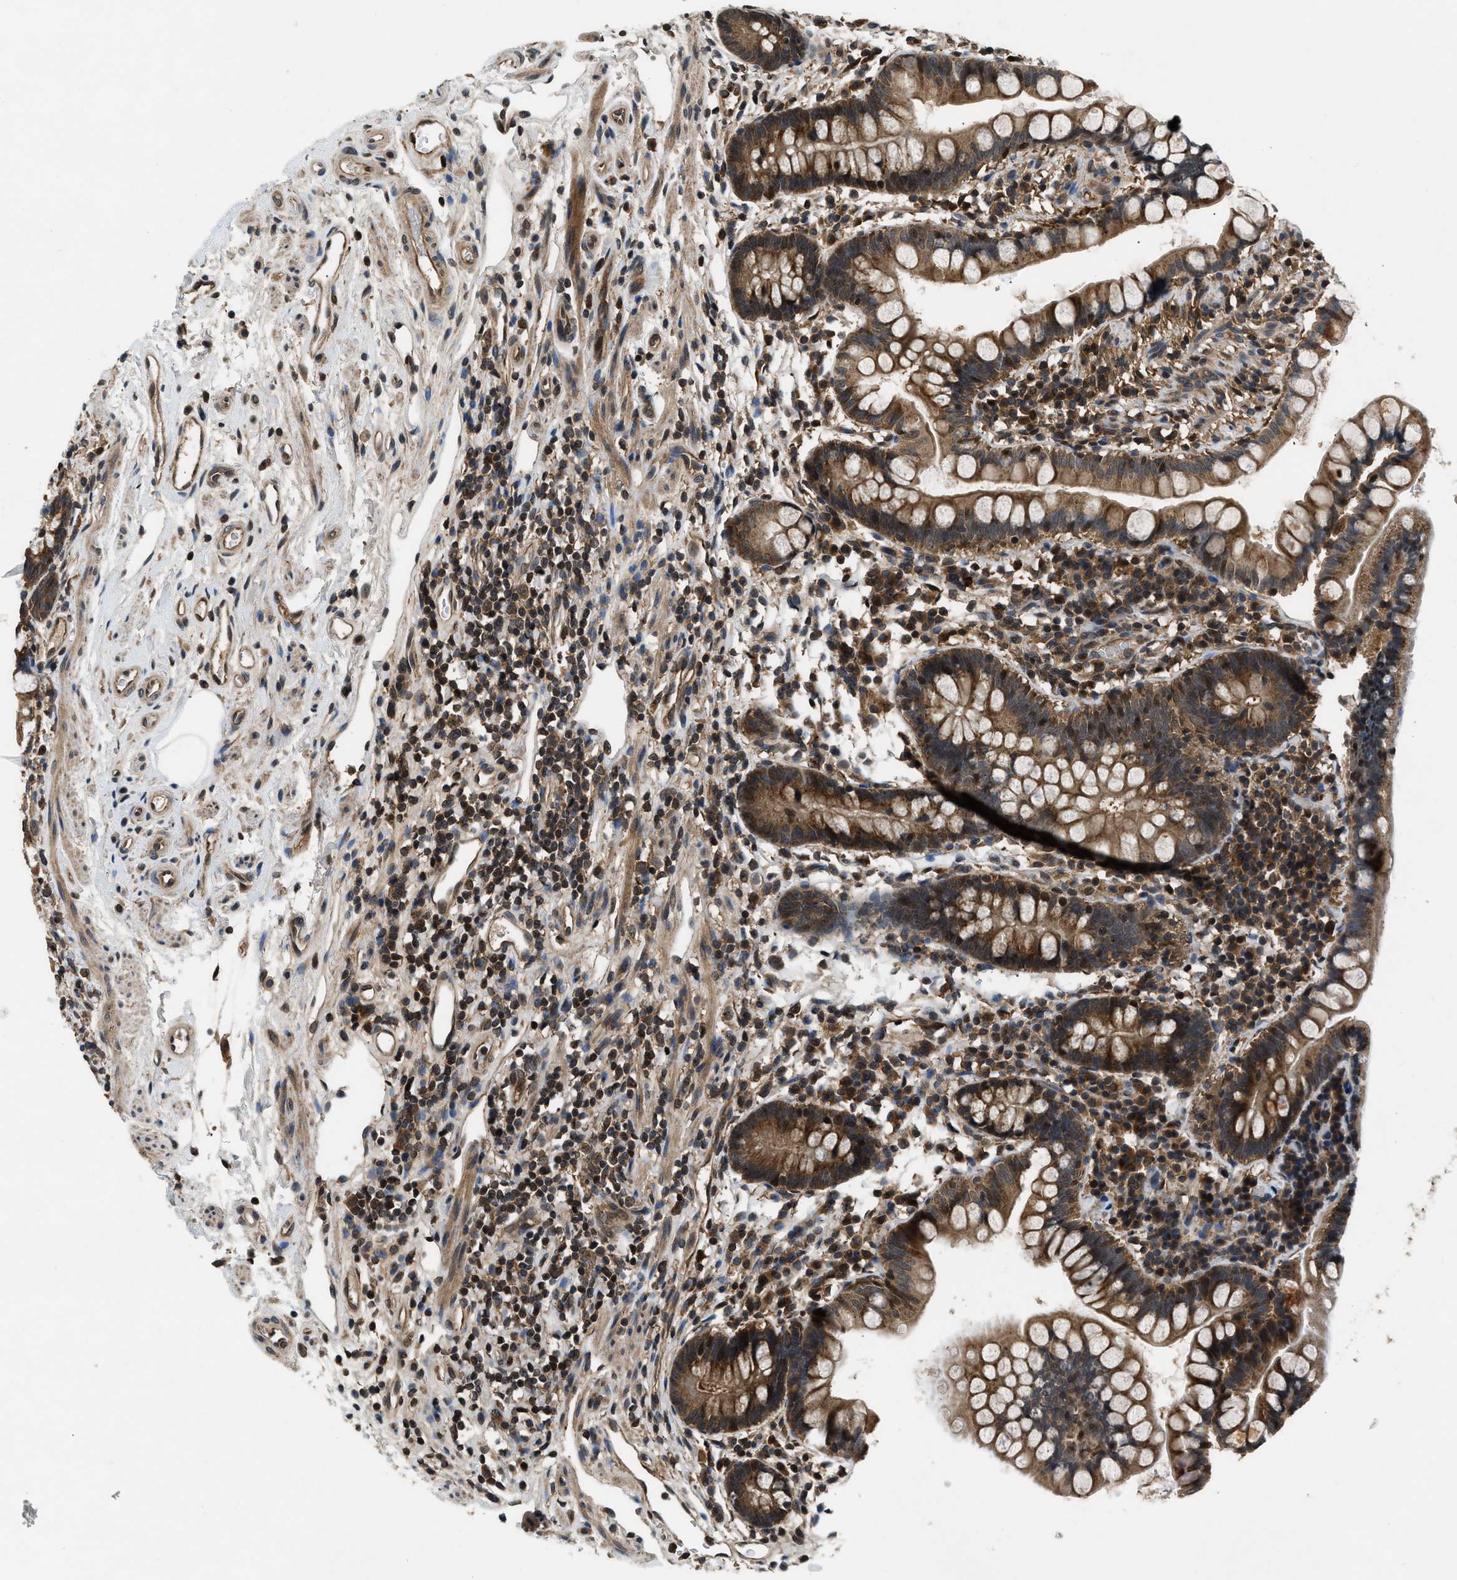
{"staining": {"intensity": "moderate", "quantity": ">75%", "location": "cytoplasmic/membranous"}, "tissue": "small intestine", "cell_type": "Glandular cells", "image_type": "normal", "snomed": [{"axis": "morphology", "description": "Normal tissue, NOS"}, {"axis": "topography", "description": "Small intestine"}], "caption": "An immunohistochemistry histopathology image of unremarkable tissue is shown. Protein staining in brown highlights moderate cytoplasmic/membranous positivity in small intestine within glandular cells.", "gene": "RPS6KB1", "patient": {"sex": "female", "age": 84}}